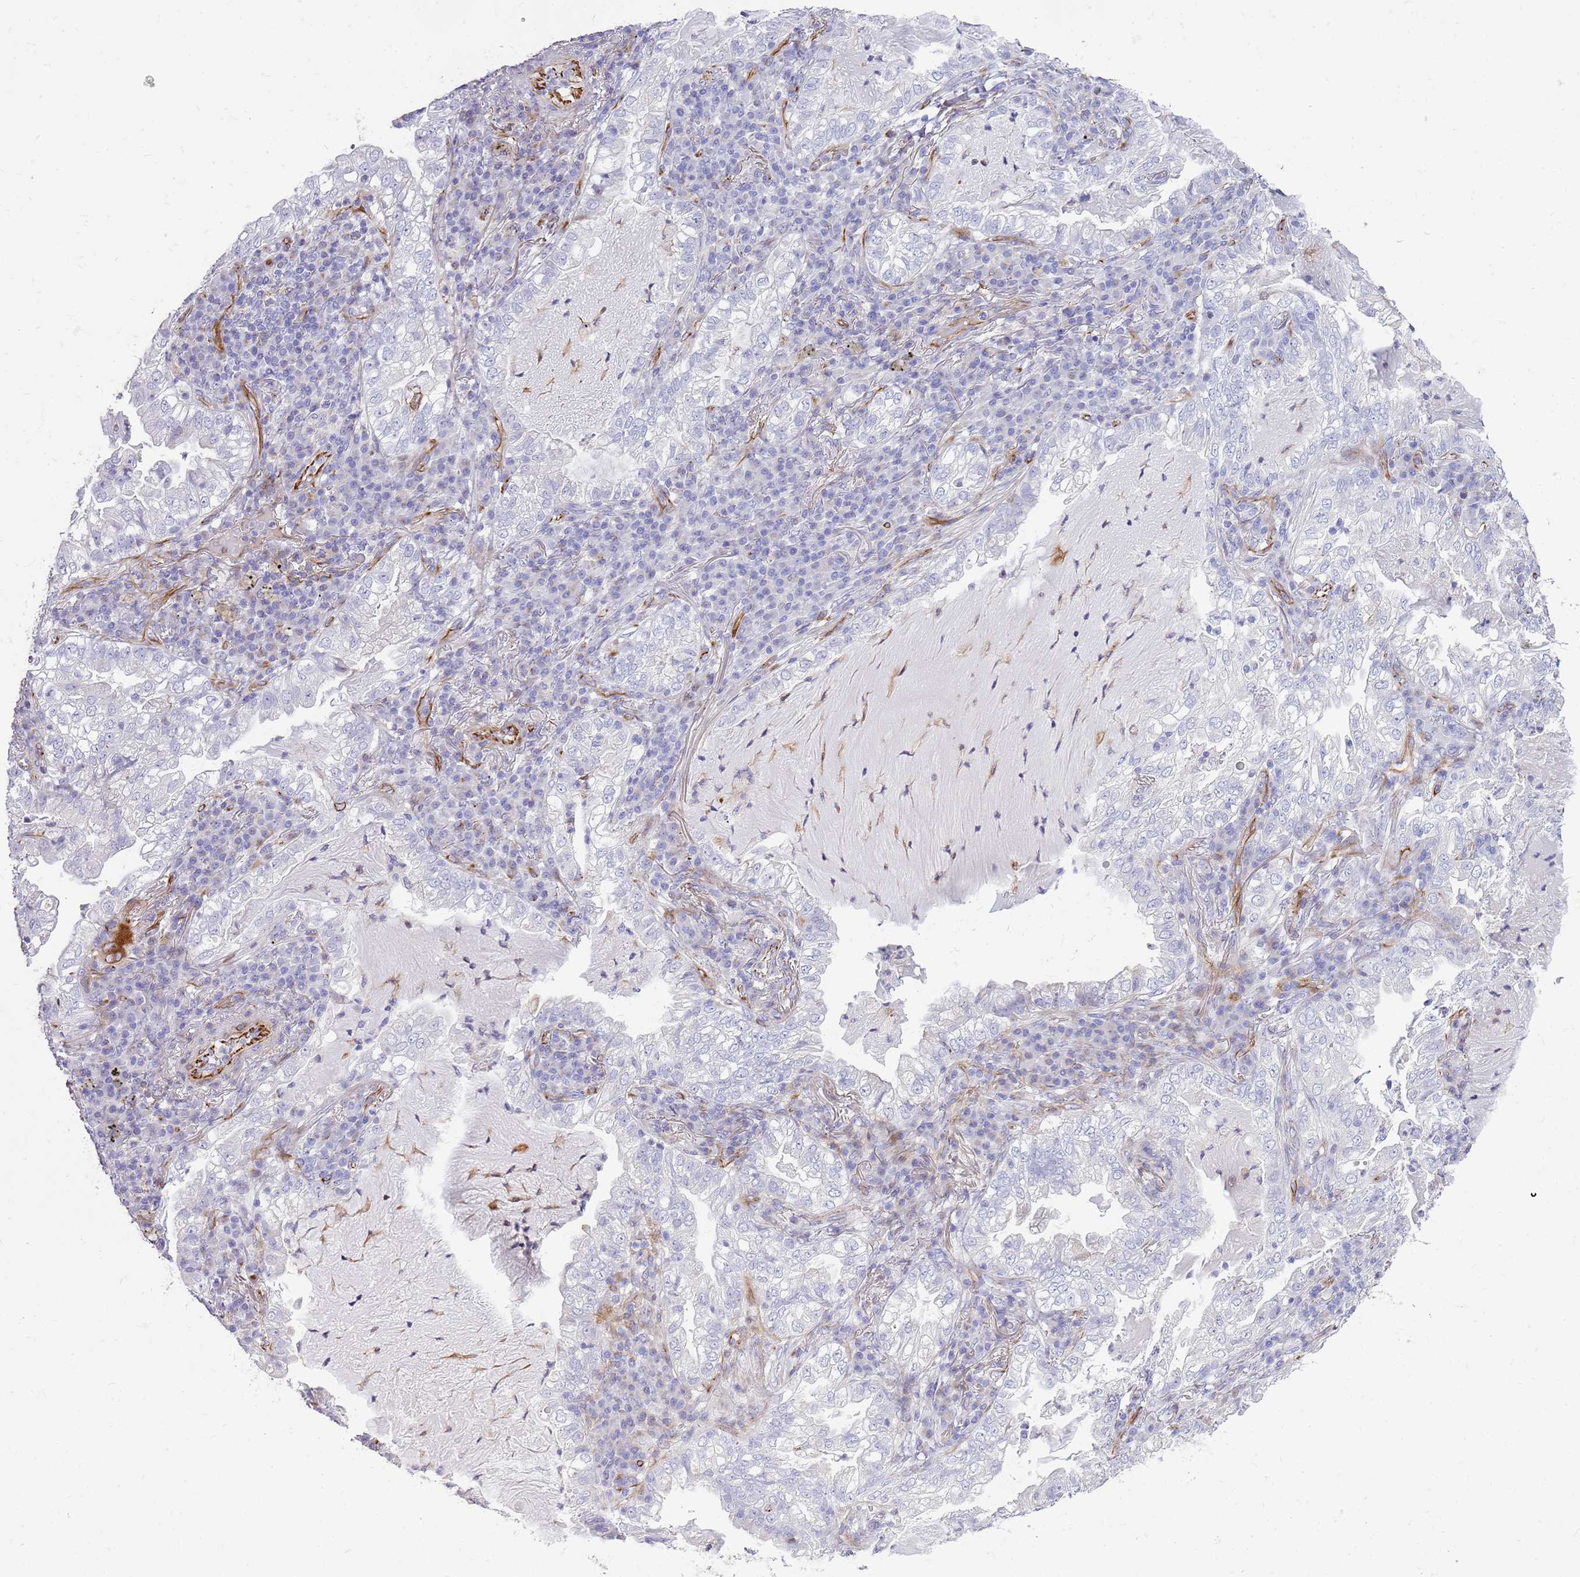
{"staining": {"intensity": "negative", "quantity": "none", "location": "none"}, "tissue": "lung cancer", "cell_type": "Tumor cells", "image_type": "cancer", "snomed": [{"axis": "morphology", "description": "Adenocarcinoma, NOS"}, {"axis": "topography", "description": "Lung"}], "caption": "Immunohistochemistry histopathology image of neoplastic tissue: lung adenocarcinoma stained with DAB (3,3'-diaminobenzidine) demonstrates no significant protein staining in tumor cells.", "gene": "ZDHHC1", "patient": {"sex": "female", "age": 73}}